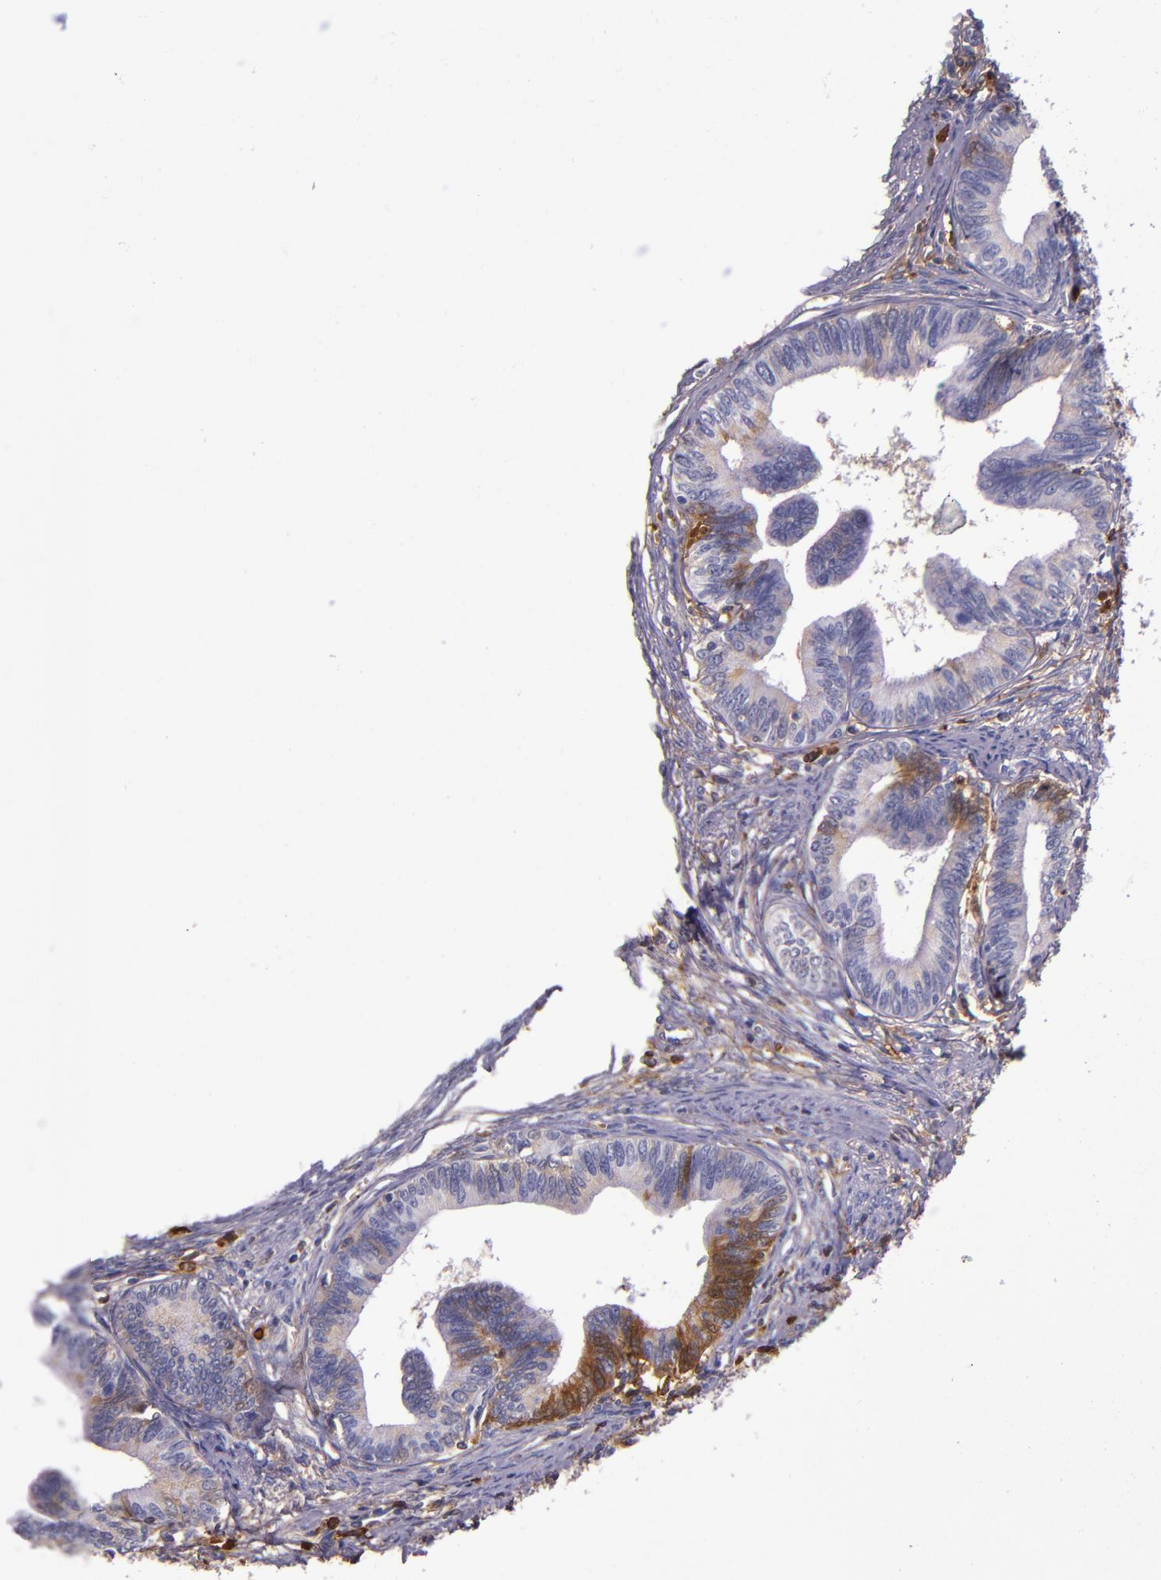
{"staining": {"intensity": "moderate", "quantity": "<25%", "location": "cytoplasmic/membranous"}, "tissue": "cervical cancer", "cell_type": "Tumor cells", "image_type": "cancer", "snomed": [{"axis": "morphology", "description": "Adenocarcinoma, NOS"}, {"axis": "topography", "description": "Cervix"}], "caption": "A low amount of moderate cytoplasmic/membranous staining is appreciated in approximately <25% of tumor cells in adenocarcinoma (cervical) tissue.", "gene": "CLEC3B", "patient": {"sex": "female", "age": 36}}